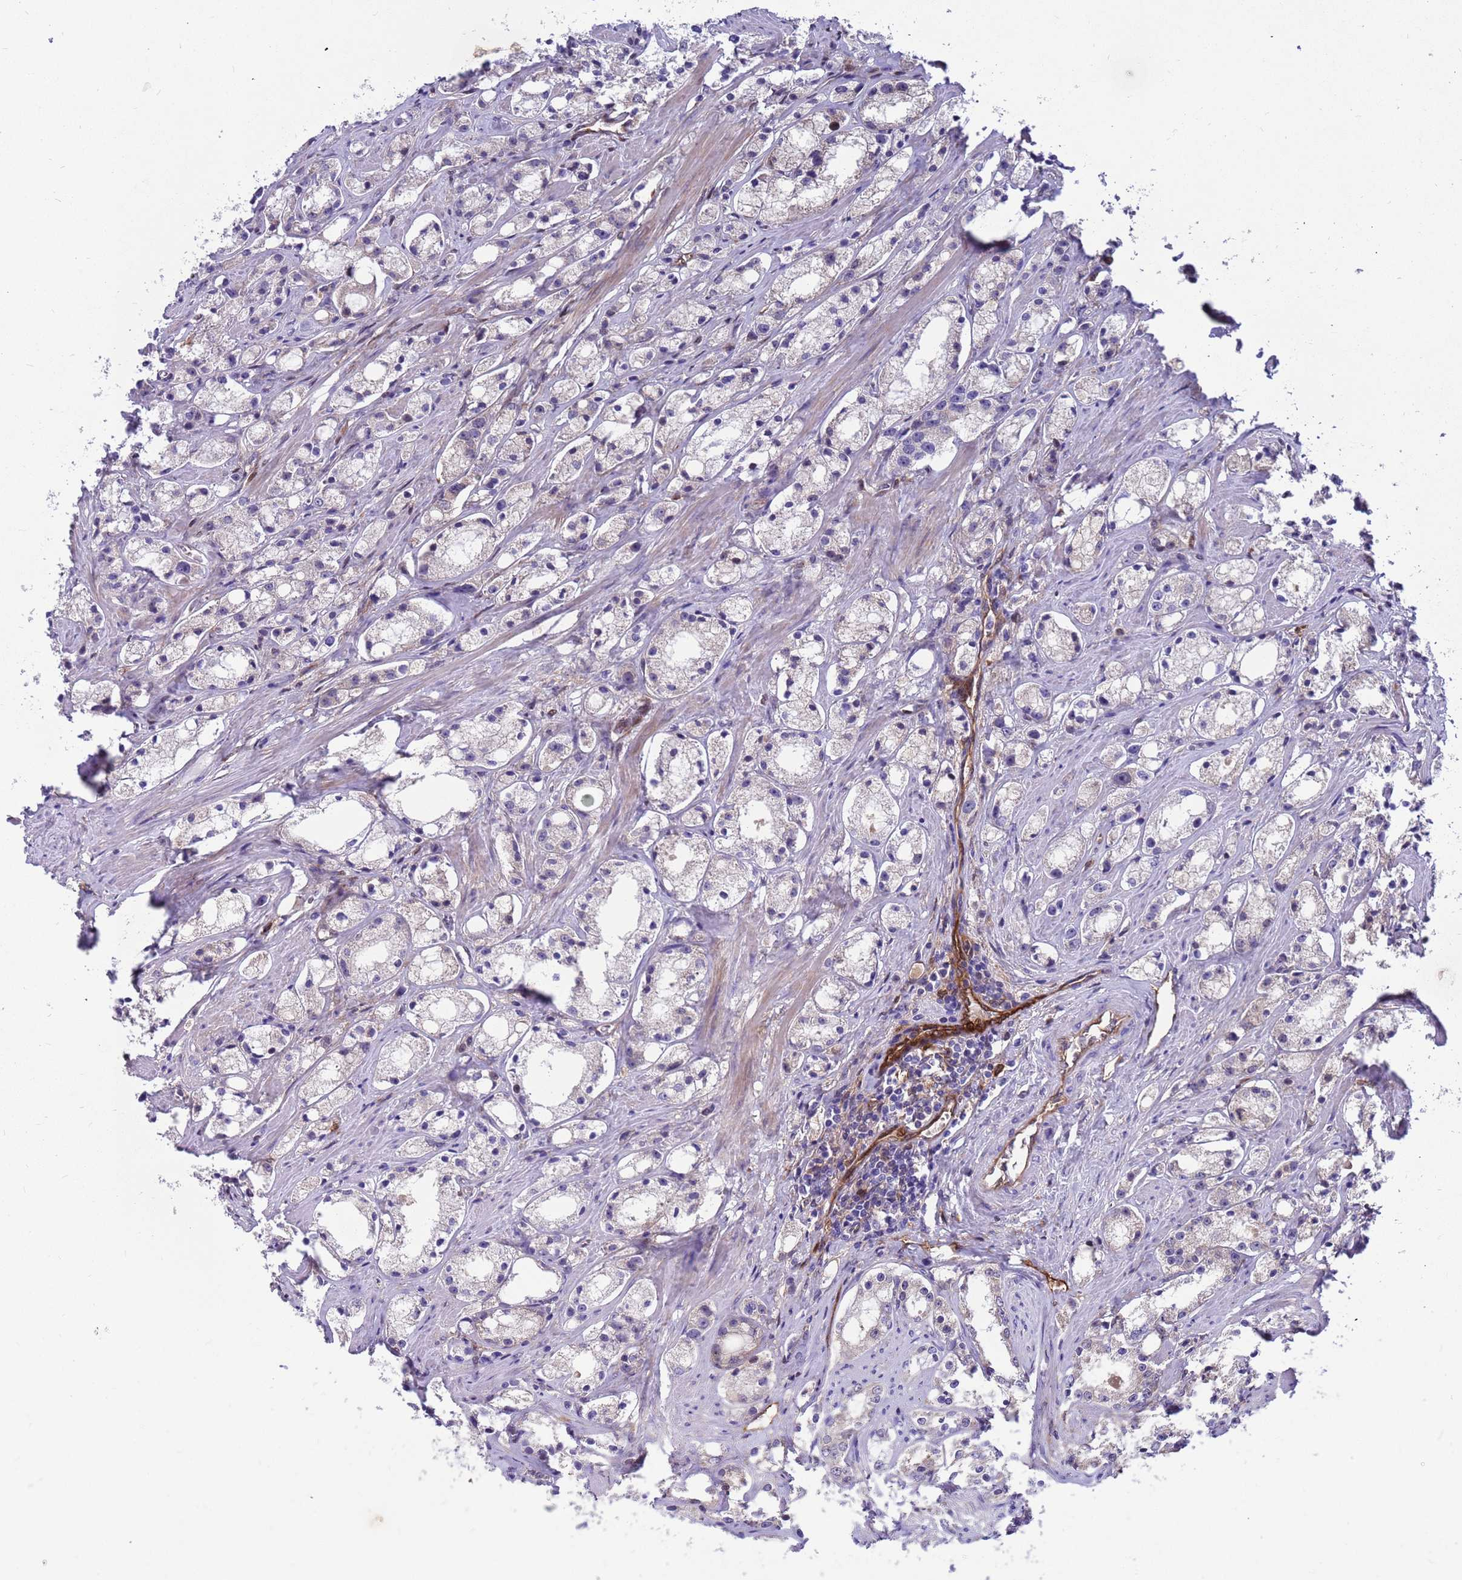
{"staining": {"intensity": "negative", "quantity": "none", "location": "none"}, "tissue": "prostate cancer", "cell_type": "Tumor cells", "image_type": "cancer", "snomed": [{"axis": "morphology", "description": "Adenocarcinoma, High grade"}, {"axis": "topography", "description": "Prostate"}], "caption": "This is a micrograph of immunohistochemistry staining of adenocarcinoma (high-grade) (prostate), which shows no staining in tumor cells. (Brightfield microscopy of DAB IHC at high magnification).", "gene": "FOXRED1", "patient": {"sex": "male", "age": 66}}